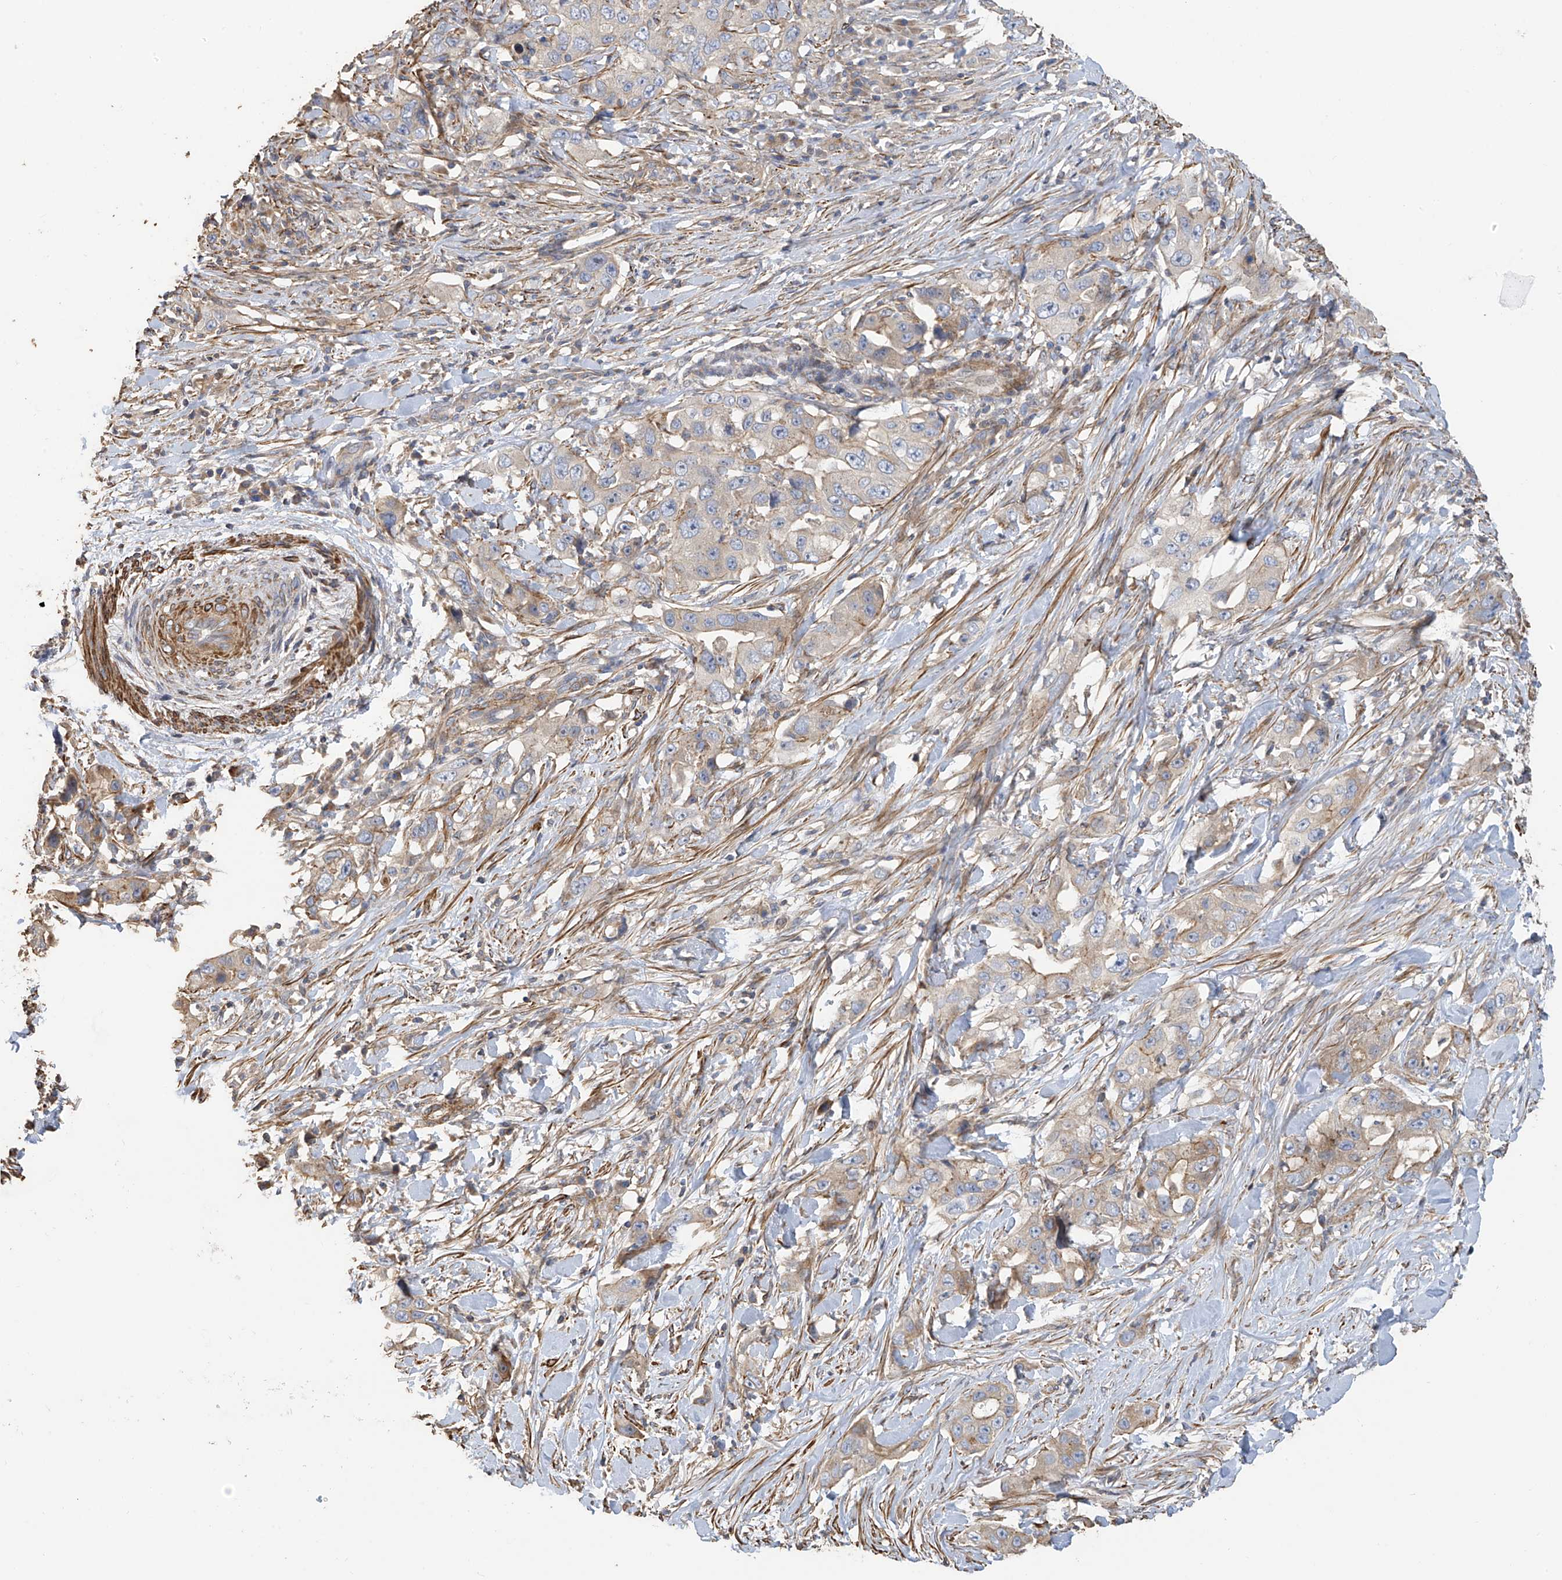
{"staining": {"intensity": "weak", "quantity": "<25%", "location": "cytoplasmic/membranous"}, "tissue": "lung cancer", "cell_type": "Tumor cells", "image_type": "cancer", "snomed": [{"axis": "morphology", "description": "Adenocarcinoma, NOS"}, {"axis": "topography", "description": "Lung"}], "caption": "DAB immunohistochemical staining of human lung cancer shows no significant staining in tumor cells.", "gene": "SLC43A3", "patient": {"sex": "female", "age": 51}}